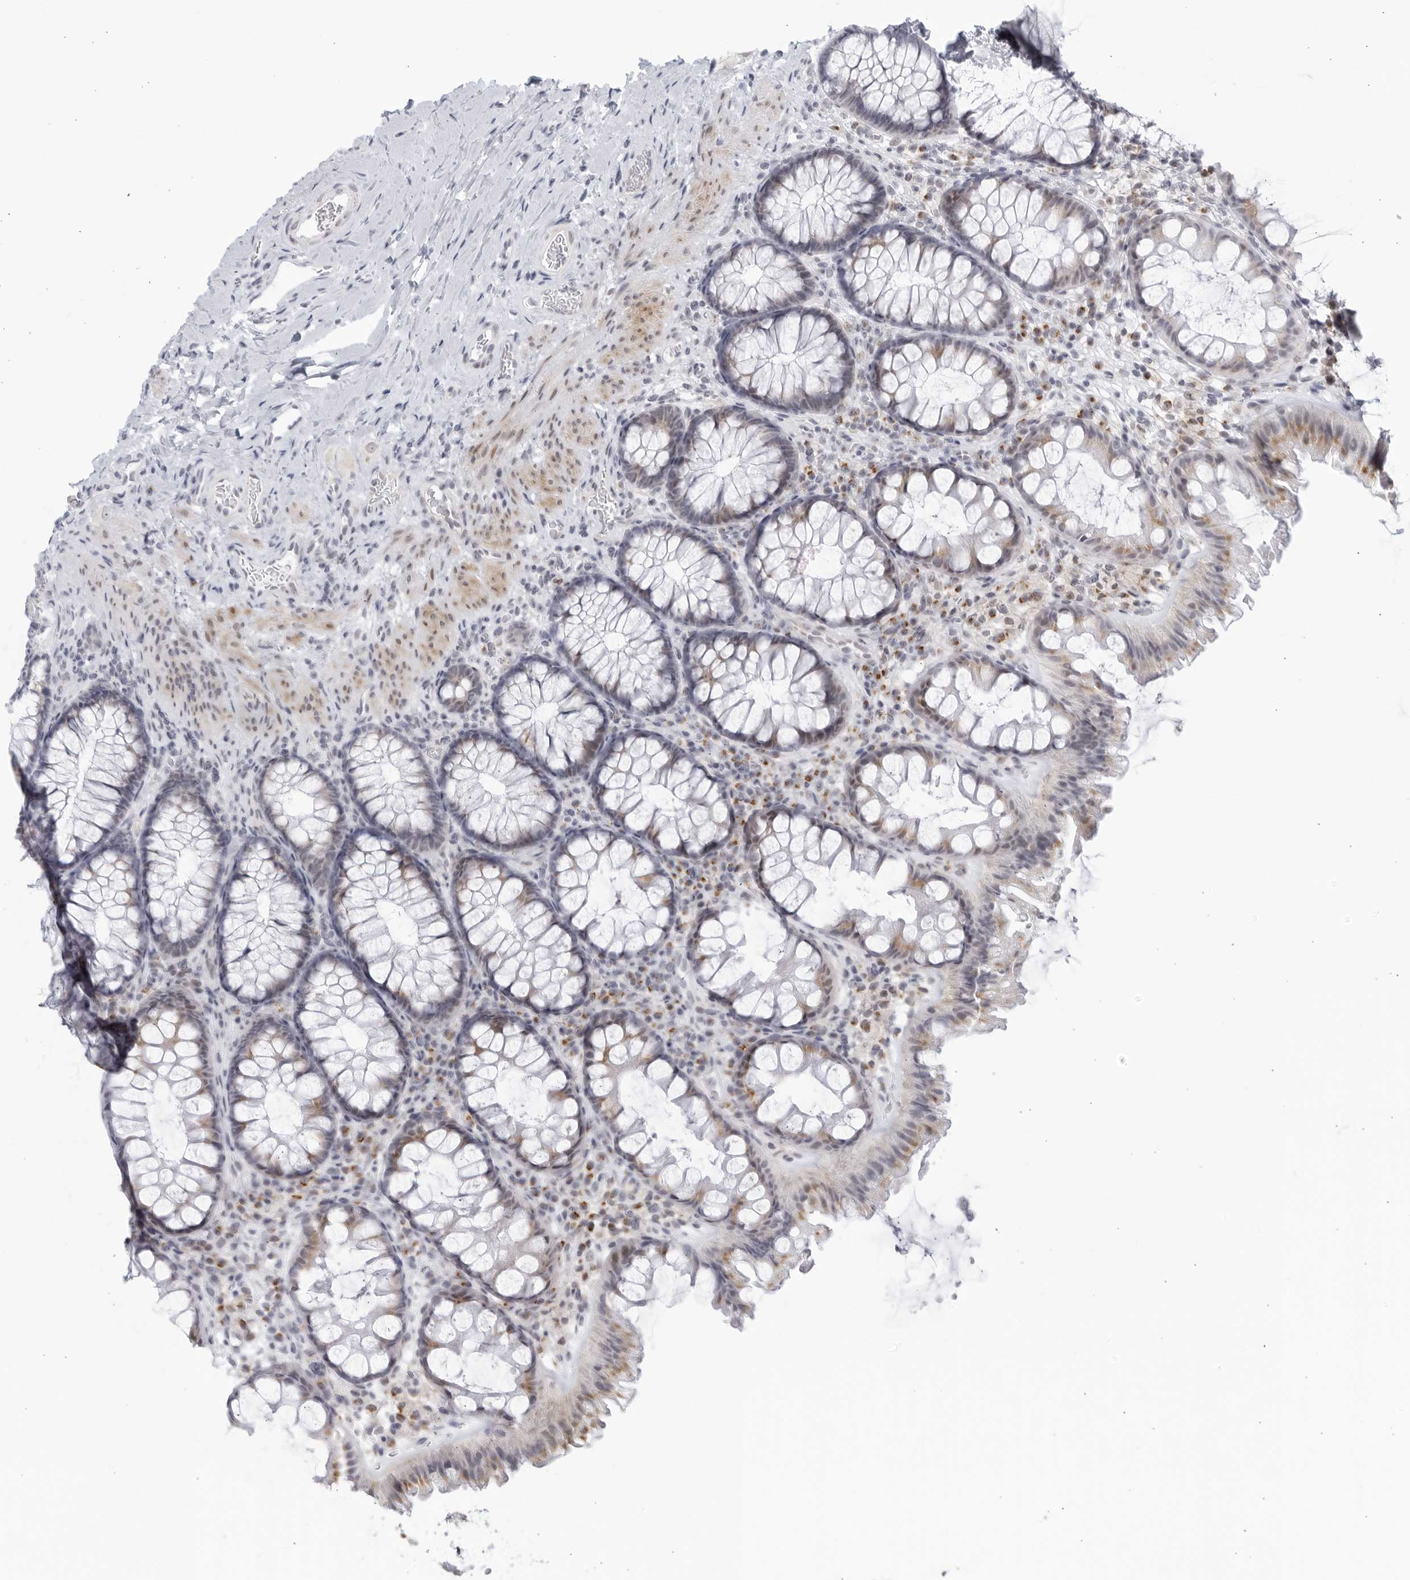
{"staining": {"intensity": "negative", "quantity": "none", "location": "none"}, "tissue": "colon", "cell_type": "Endothelial cells", "image_type": "normal", "snomed": [{"axis": "morphology", "description": "Normal tissue, NOS"}, {"axis": "topography", "description": "Colon"}], "caption": "Human colon stained for a protein using IHC shows no staining in endothelial cells.", "gene": "WDTC1", "patient": {"sex": "female", "age": 62}}